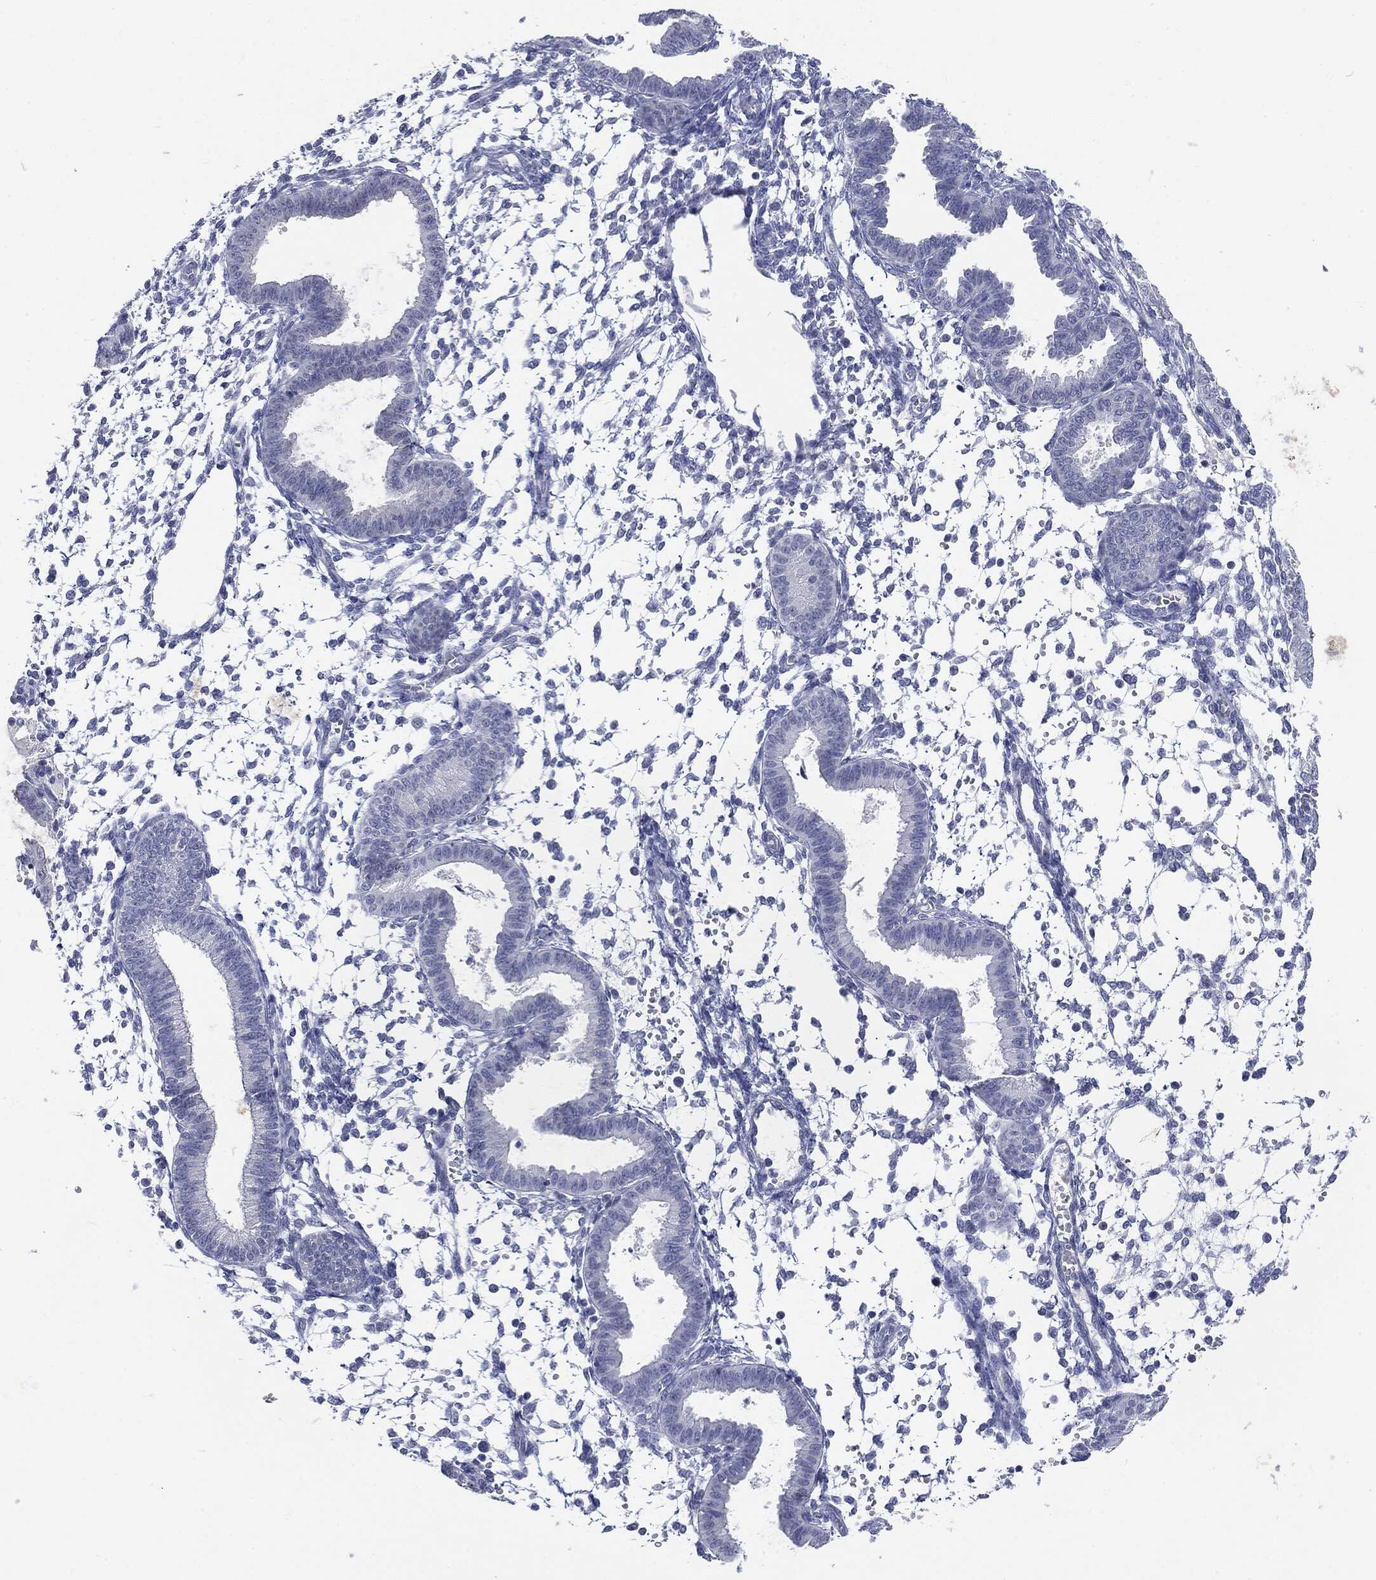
{"staining": {"intensity": "negative", "quantity": "none", "location": "none"}, "tissue": "endometrium", "cell_type": "Cells in endometrial stroma", "image_type": "normal", "snomed": [{"axis": "morphology", "description": "Normal tissue, NOS"}, {"axis": "topography", "description": "Endometrium"}], "caption": "DAB (3,3'-diaminobenzidine) immunohistochemical staining of unremarkable endometrium displays no significant expression in cells in endometrial stroma. (IHC, brightfield microscopy, high magnification).", "gene": "CGB1", "patient": {"sex": "female", "age": 43}}